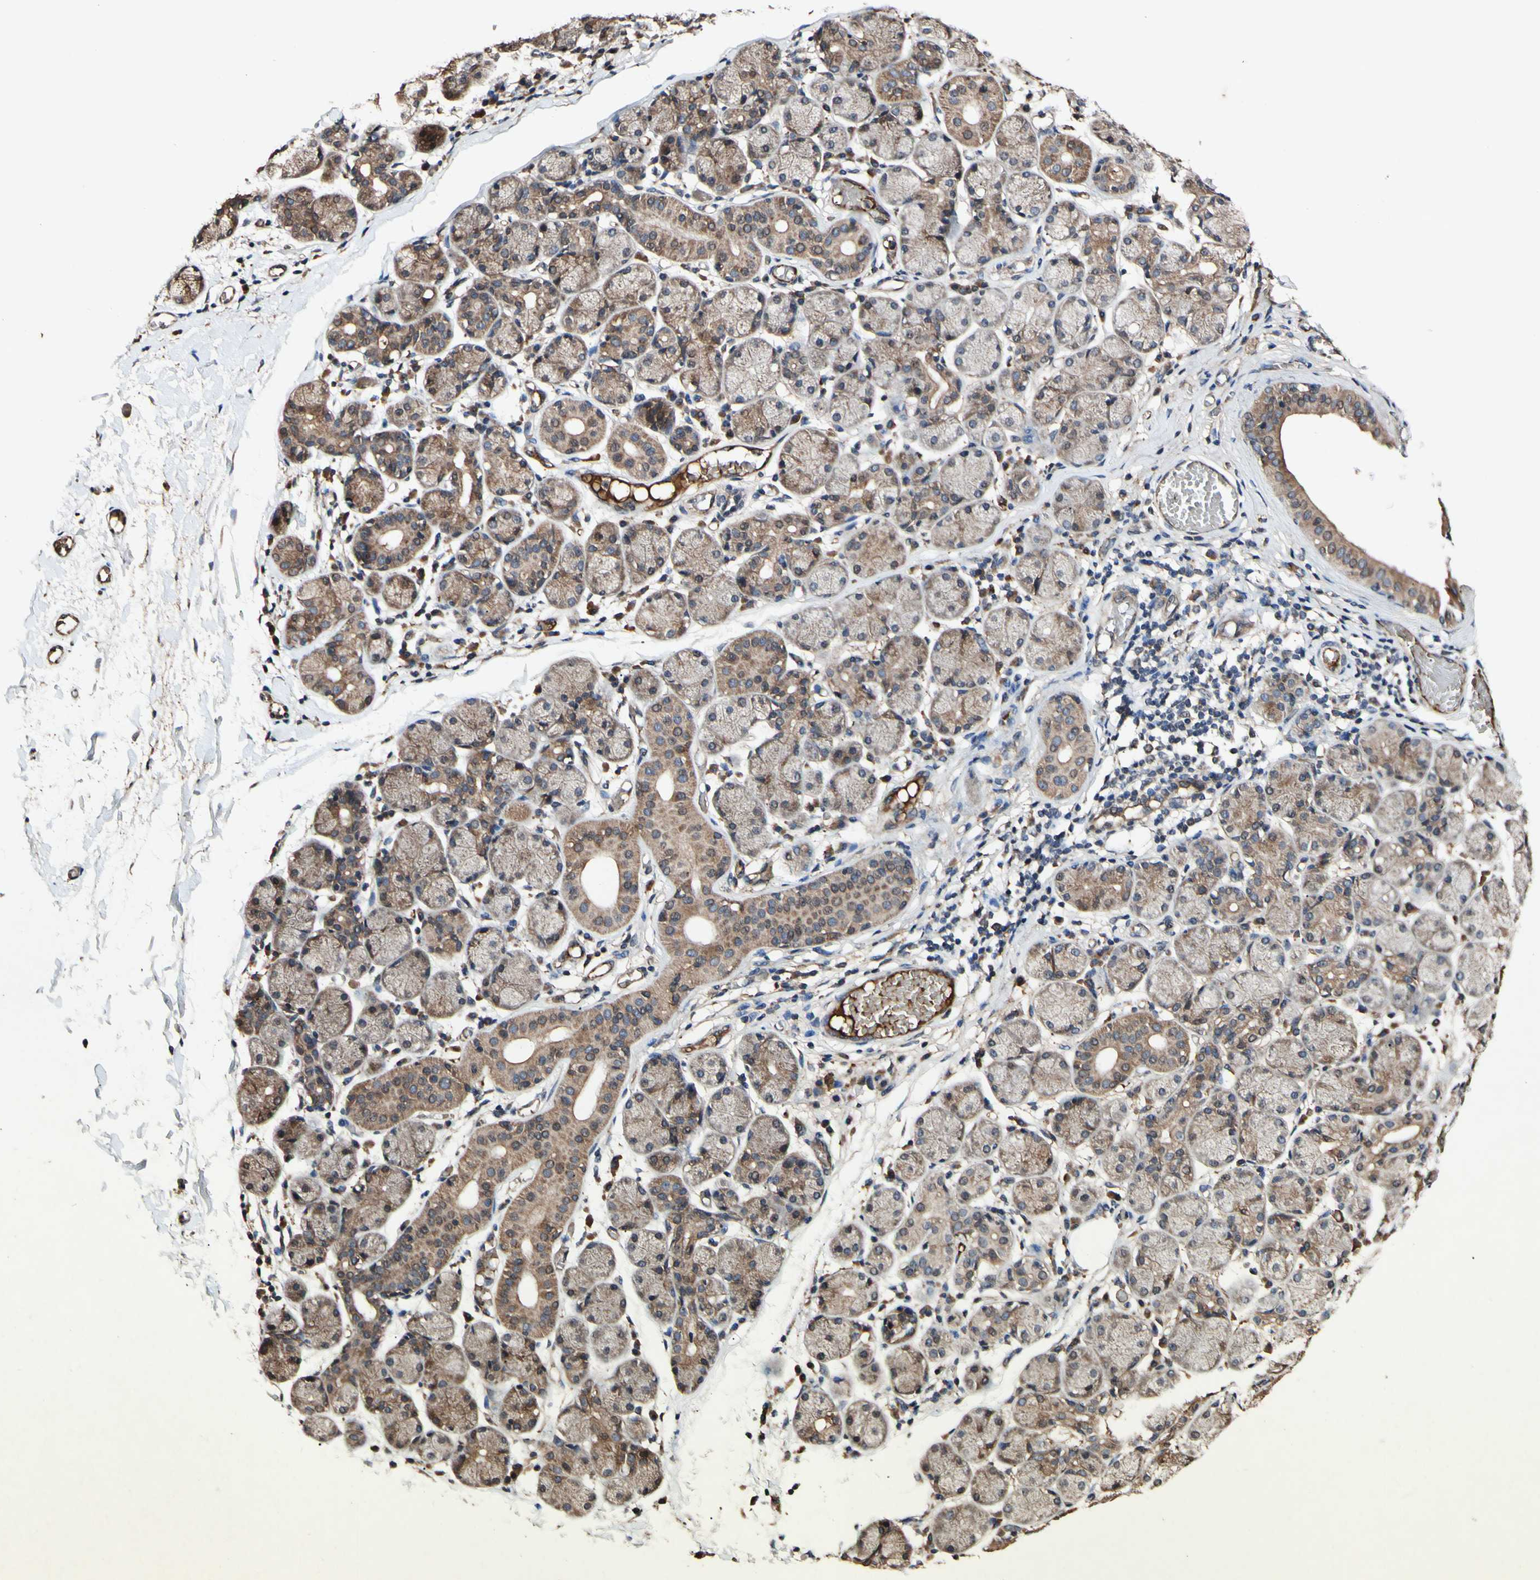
{"staining": {"intensity": "moderate", "quantity": ">75%", "location": "cytoplasmic/membranous,nuclear"}, "tissue": "salivary gland", "cell_type": "Glandular cells", "image_type": "normal", "snomed": [{"axis": "morphology", "description": "Normal tissue, NOS"}, {"axis": "topography", "description": "Salivary gland"}], "caption": "The micrograph shows staining of normal salivary gland, revealing moderate cytoplasmic/membranous,nuclear protein positivity (brown color) within glandular cells.", "gene": "PLAT", "patient": {"sex": "female", "age": 24}}